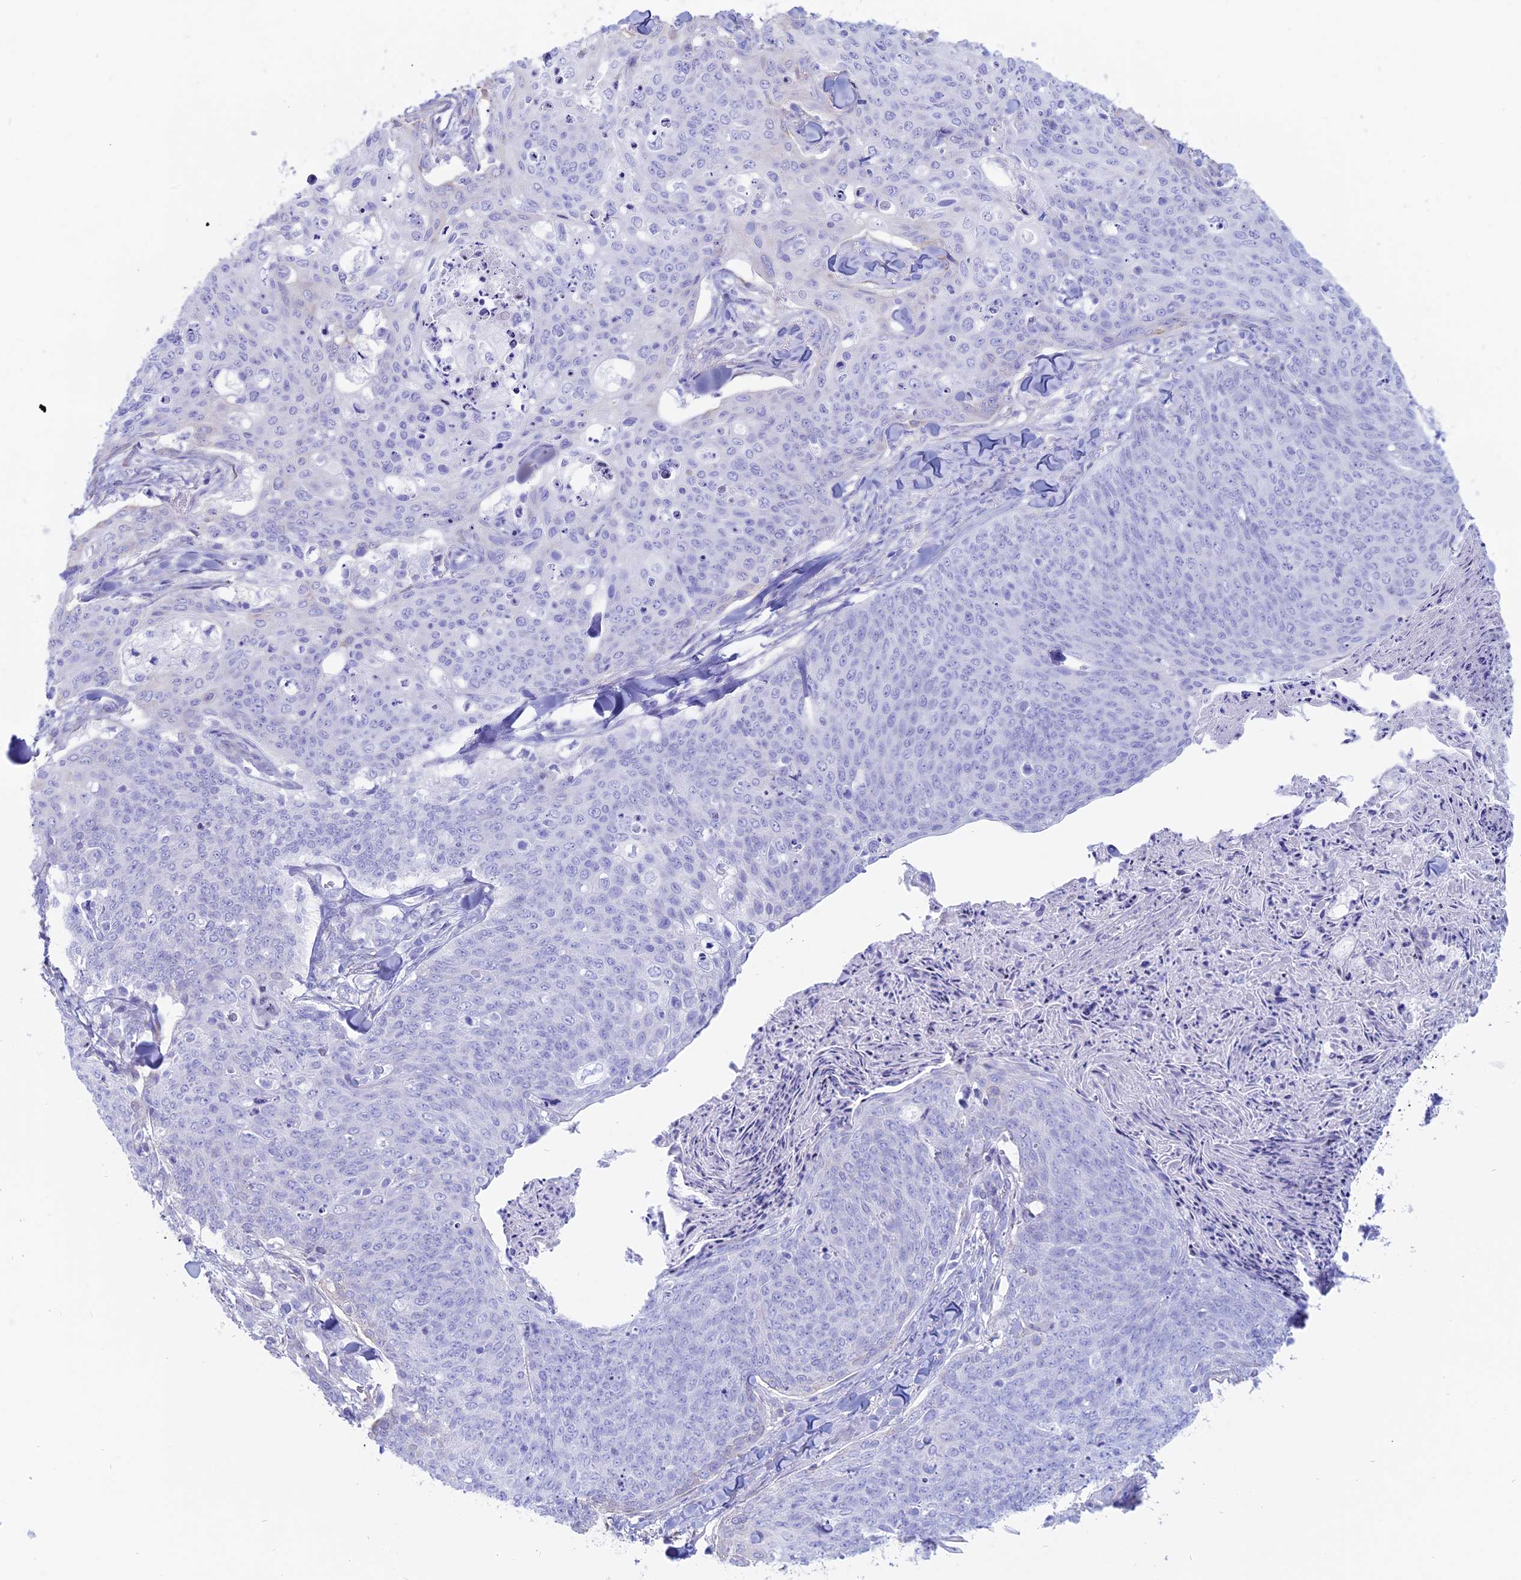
{"staining": {"intensity": "negative", "quantity": "none", "location": "none"}, "tissue": "skin cancer", "cell_type": "Tumor cells", "image_type": "cancer", "snomed": [{"axis": "morphology", "description": "Squamous cell carcinoma, NOS"}, {"axis": "topography", "description": "Skin"}, {"axis": "topography", "description": "Vulva"}], "caption": "There is no significant staining in tumor cells of skin cancer (squamous cell carcinoma).", "gene": "OR2AE1", "patient": {"sex": "female", "age": 85}}